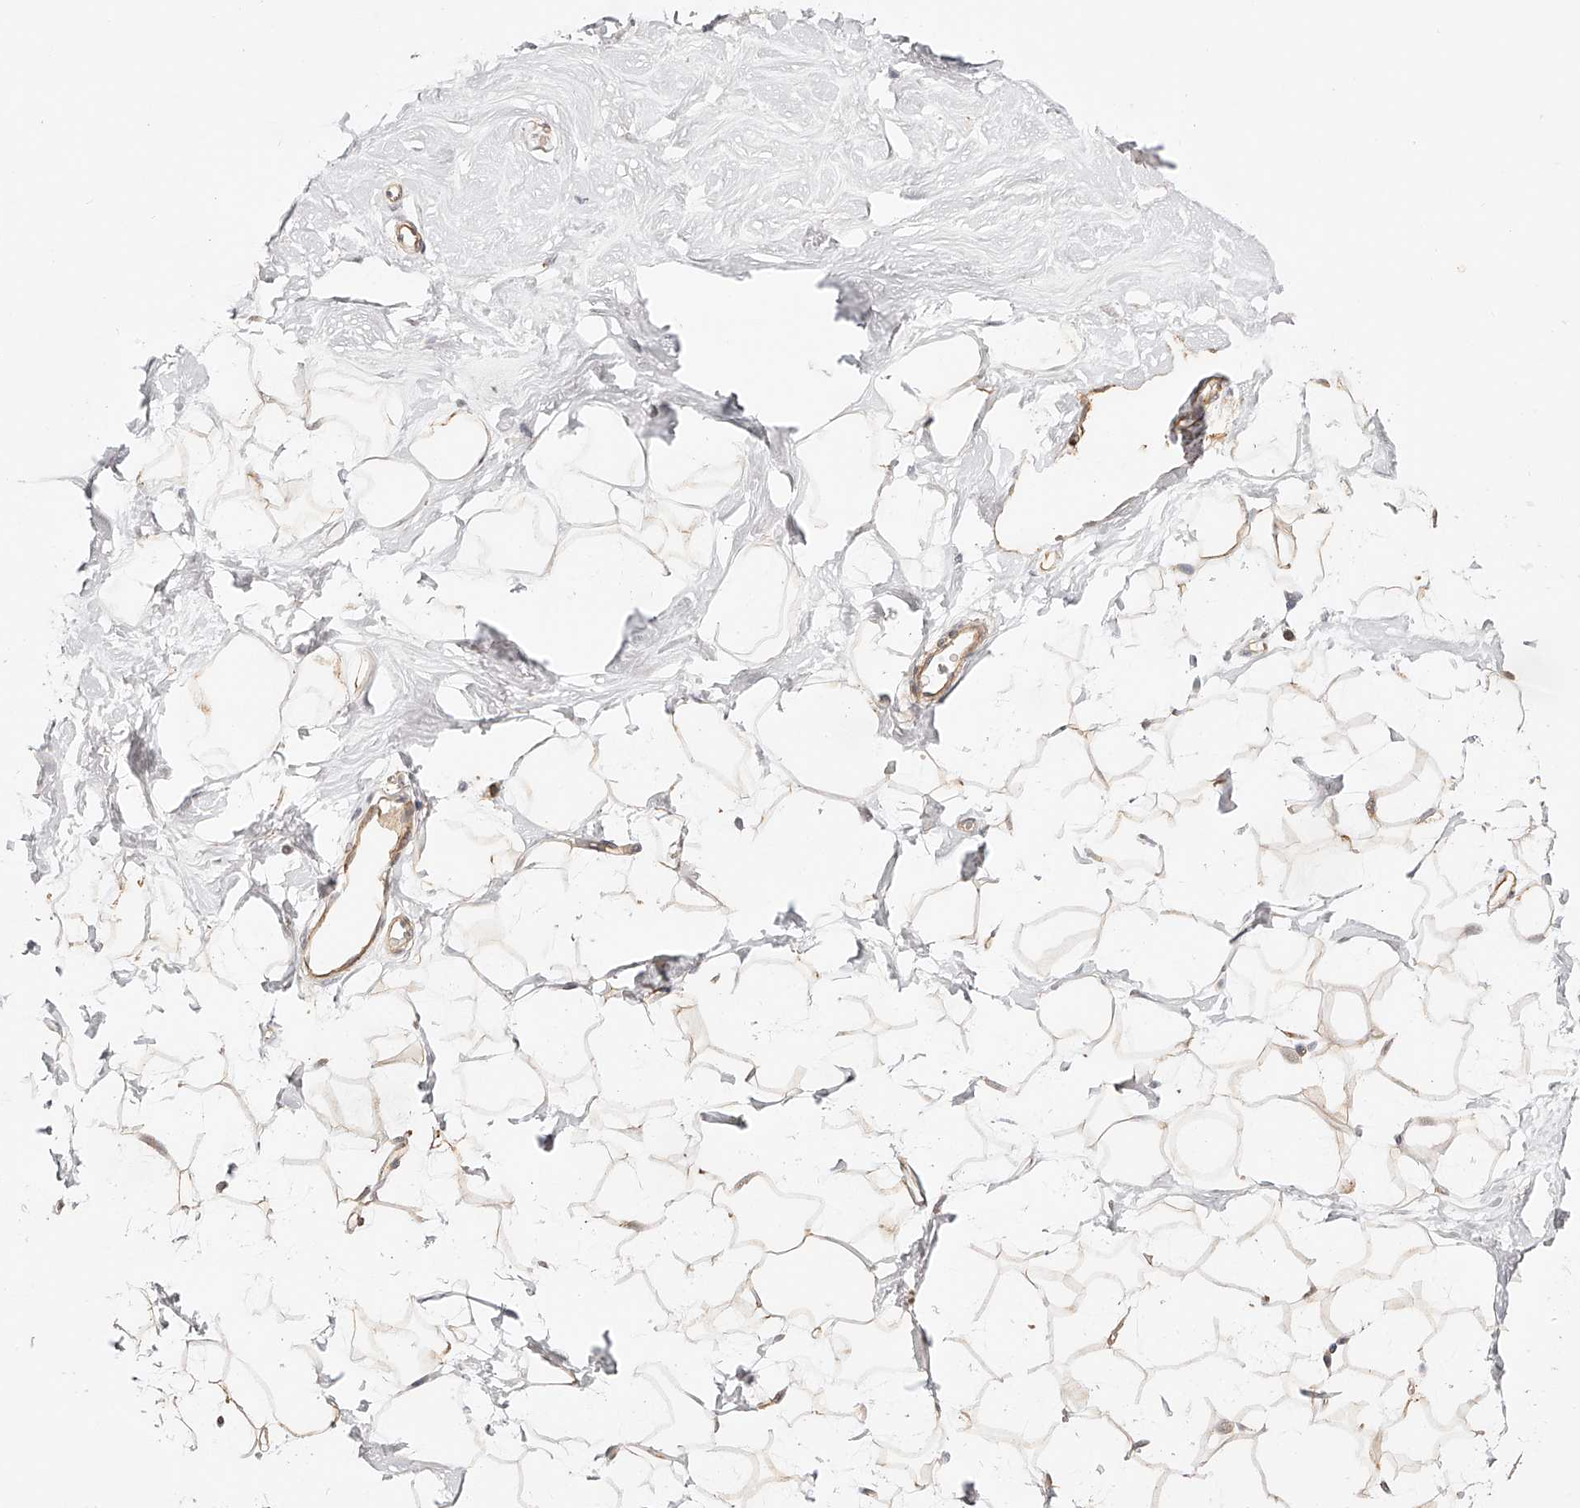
{"staining": {"intensity": "weak", "quantity": ">75%", "location": "cytoplasmic/membranous"}, "tissue": "breast", "cell_type": "Adipocytes", "image_type": "normal", "snomed": [{"axis": "morphology", "description": "Normal tissue, NOS"}, {"axis": "topography", "description": "Breast"}], "caption": "Adipocytes display low levels of weak cytoplasmic/membranous expression in about >75% of cells in normal breast.", "gene": "SYNC", "patient": {"sex": "female", "age": 26}}